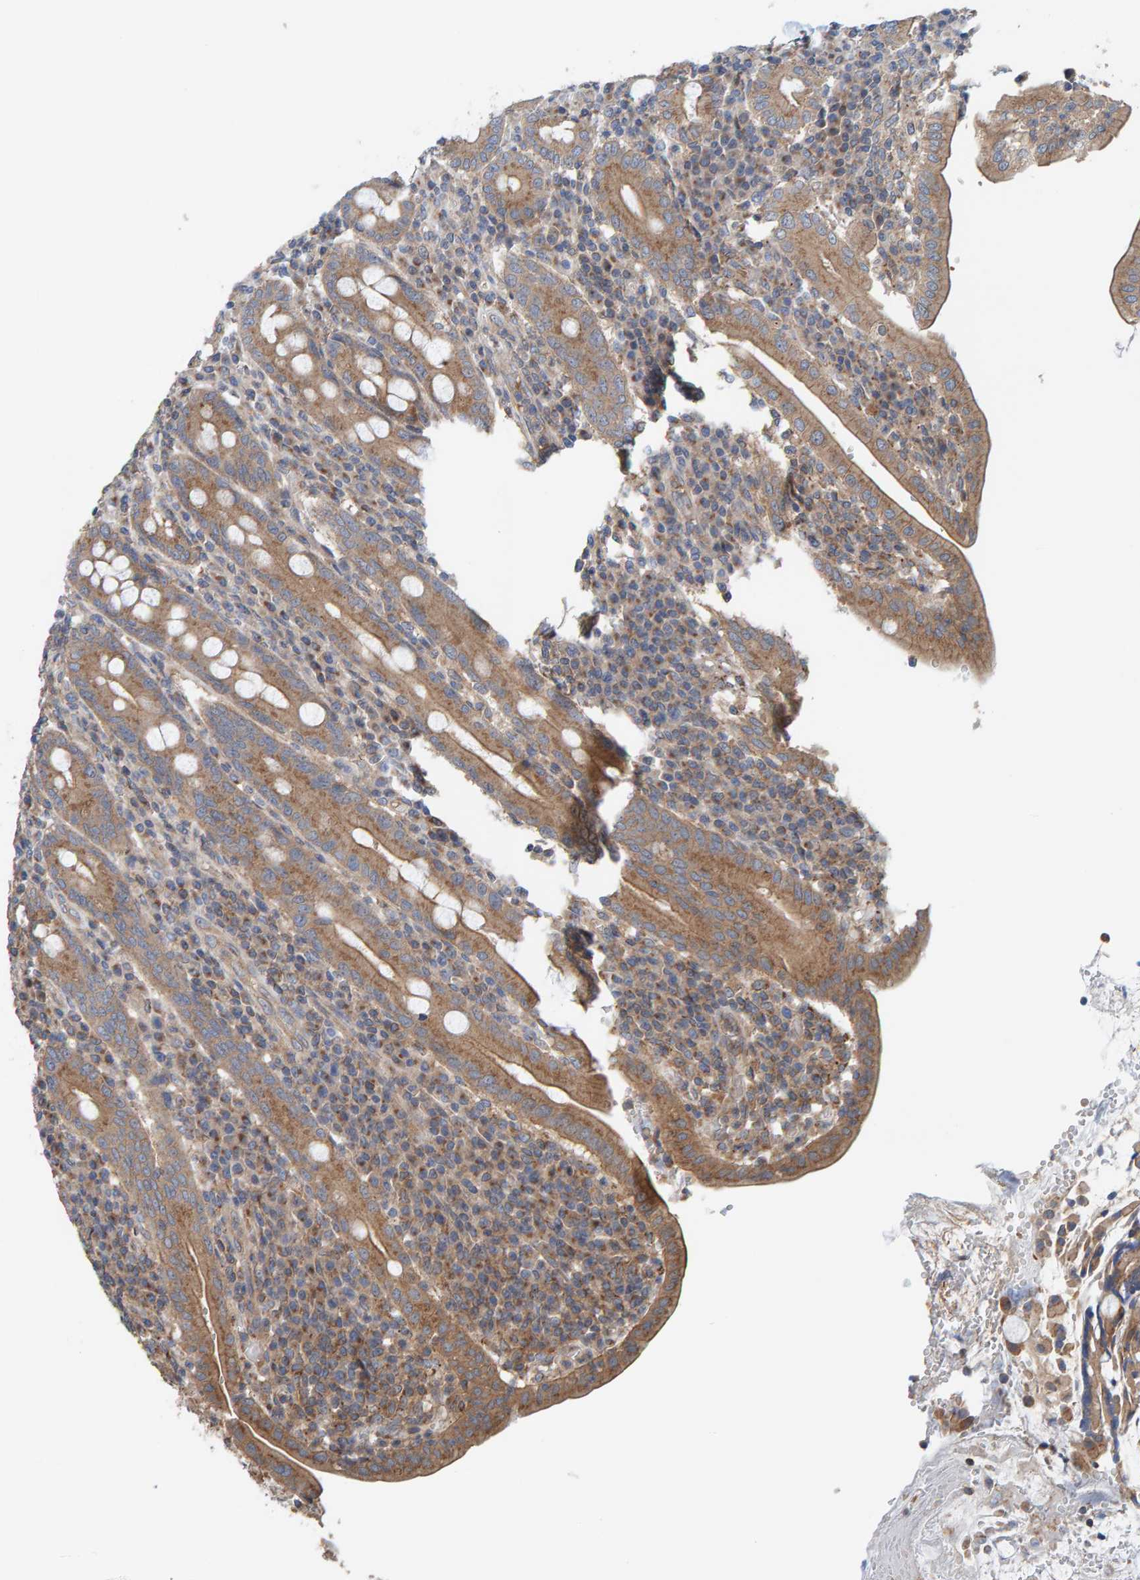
{"staining": {"intensity": "moderate", "quantity": ">75%", "location": "cytoplasmic/membranous"}, "tissue": "duodenum", "cell_type": "Glandular cells", "image_type": "normal", "snomed": [{"axis": "morphology", "description": "Normal tissue, NOS"}, {"axis": "morphology", "description": "Adenocarcinoma, NOS"}, {"axis": "topography", "description": "Pancreas"}, {"axis": "topography", "description": "Duodenum"}], "caption": "Duodenum stained for a protein (brown) exhibits moderate cytoplasmic/membranous positive expression in about >75% of glandular cells.", "gene": "UBAP1", "patient": {"sex": "male", "age": 50}}